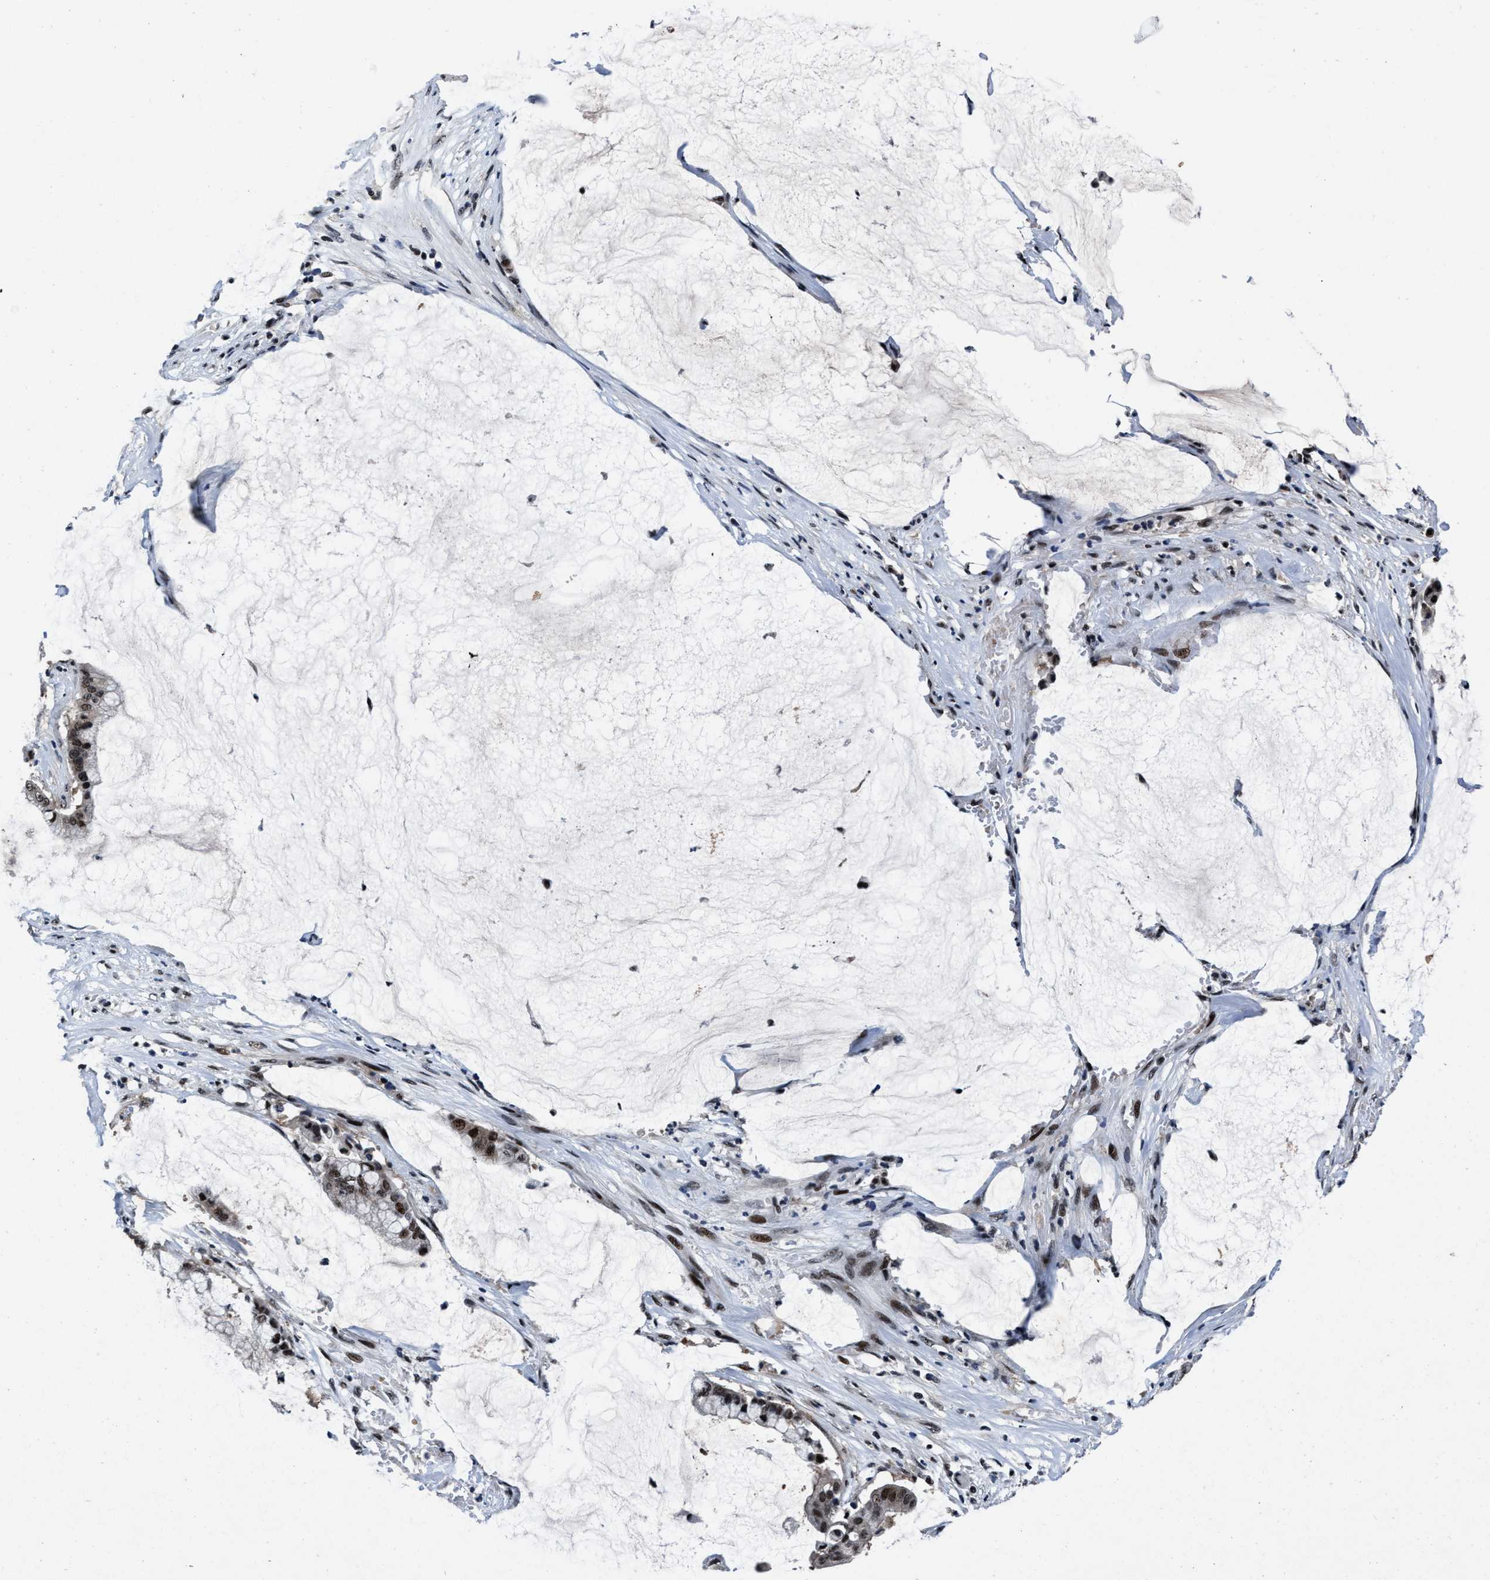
{"staining": {"intensity": "moderate", "quantity": ">75%", "location": "nuclear"}, "tissue": "pancreatic cancer", "cell_type": "Tumor cells", "image_type": "cancer", "snomed": [{"axis": "morphology", "description": "Adenocarcinoma, NOS"}, {"axis": "topography", "description": "Pancreas"}], "caption": "The photomicrograph demonstrates staining of adenocarcinoma (pancreatic), revealing moderate nuclear protein expression (brown color) within tumor cells.", "gene": "ZNF233", "patient": {"sex": "male", "age": 41}}